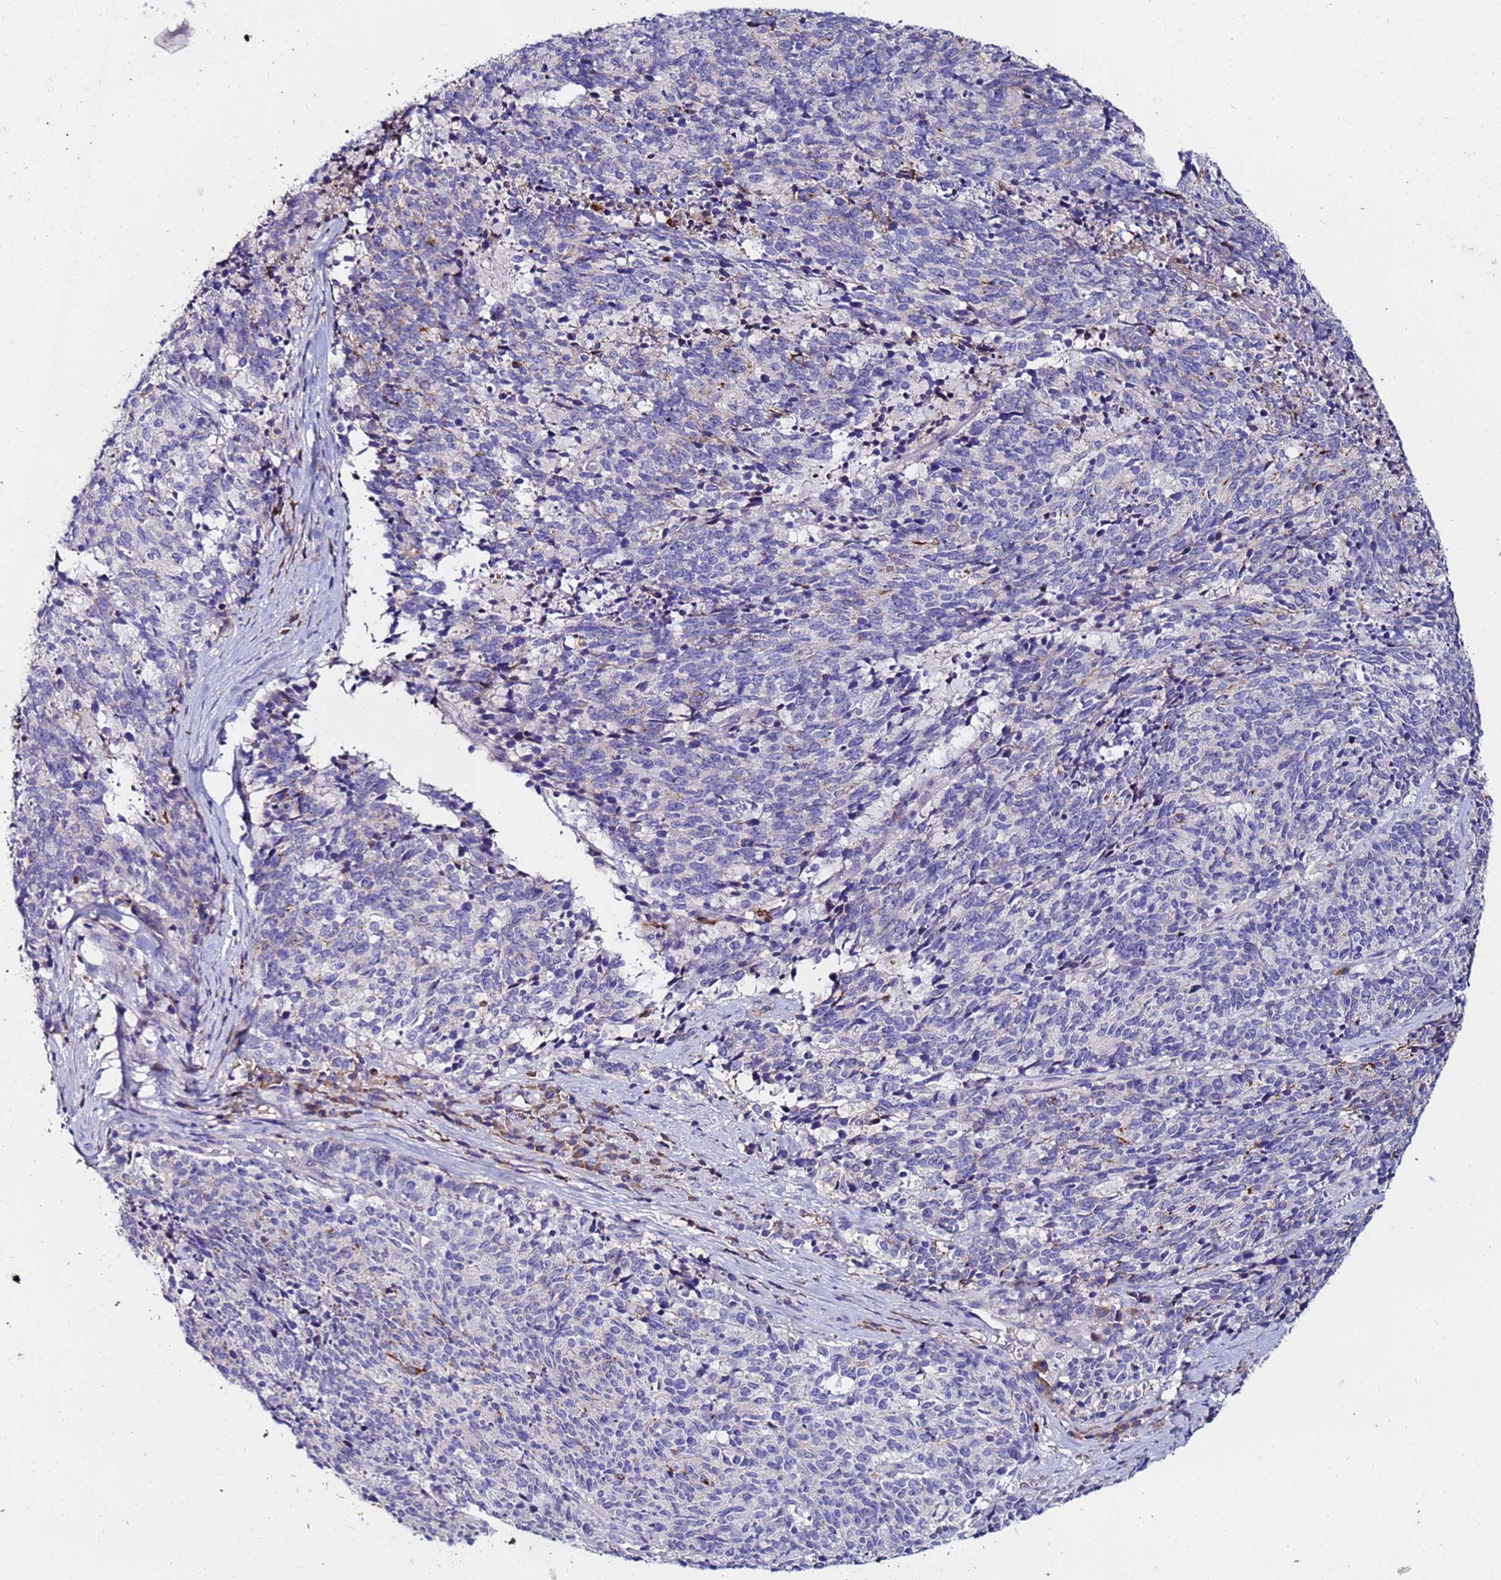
{"staining": {"intensity": "negative", "quantity": "none", "location": "none"}, "tissue": "cervical cancer", "cell_type": "Tumor cells", "image_type": "cancer", "snomed": [{"axis": "morphology", "description": "Squamous cell carcinoma, NOS"}, {"axis": "topography", "description": "Cervix"}], "caption": "This is a photomicrograph of IHC staining of squamous cell carcinoma (cervical), which shows no staining in tumor cells. (DAB immunohistochemistry visualized using brightfield microscopy, high magnification).", "gene": "TUBAL3", "patient": {"sex": "female", "age": 29}}